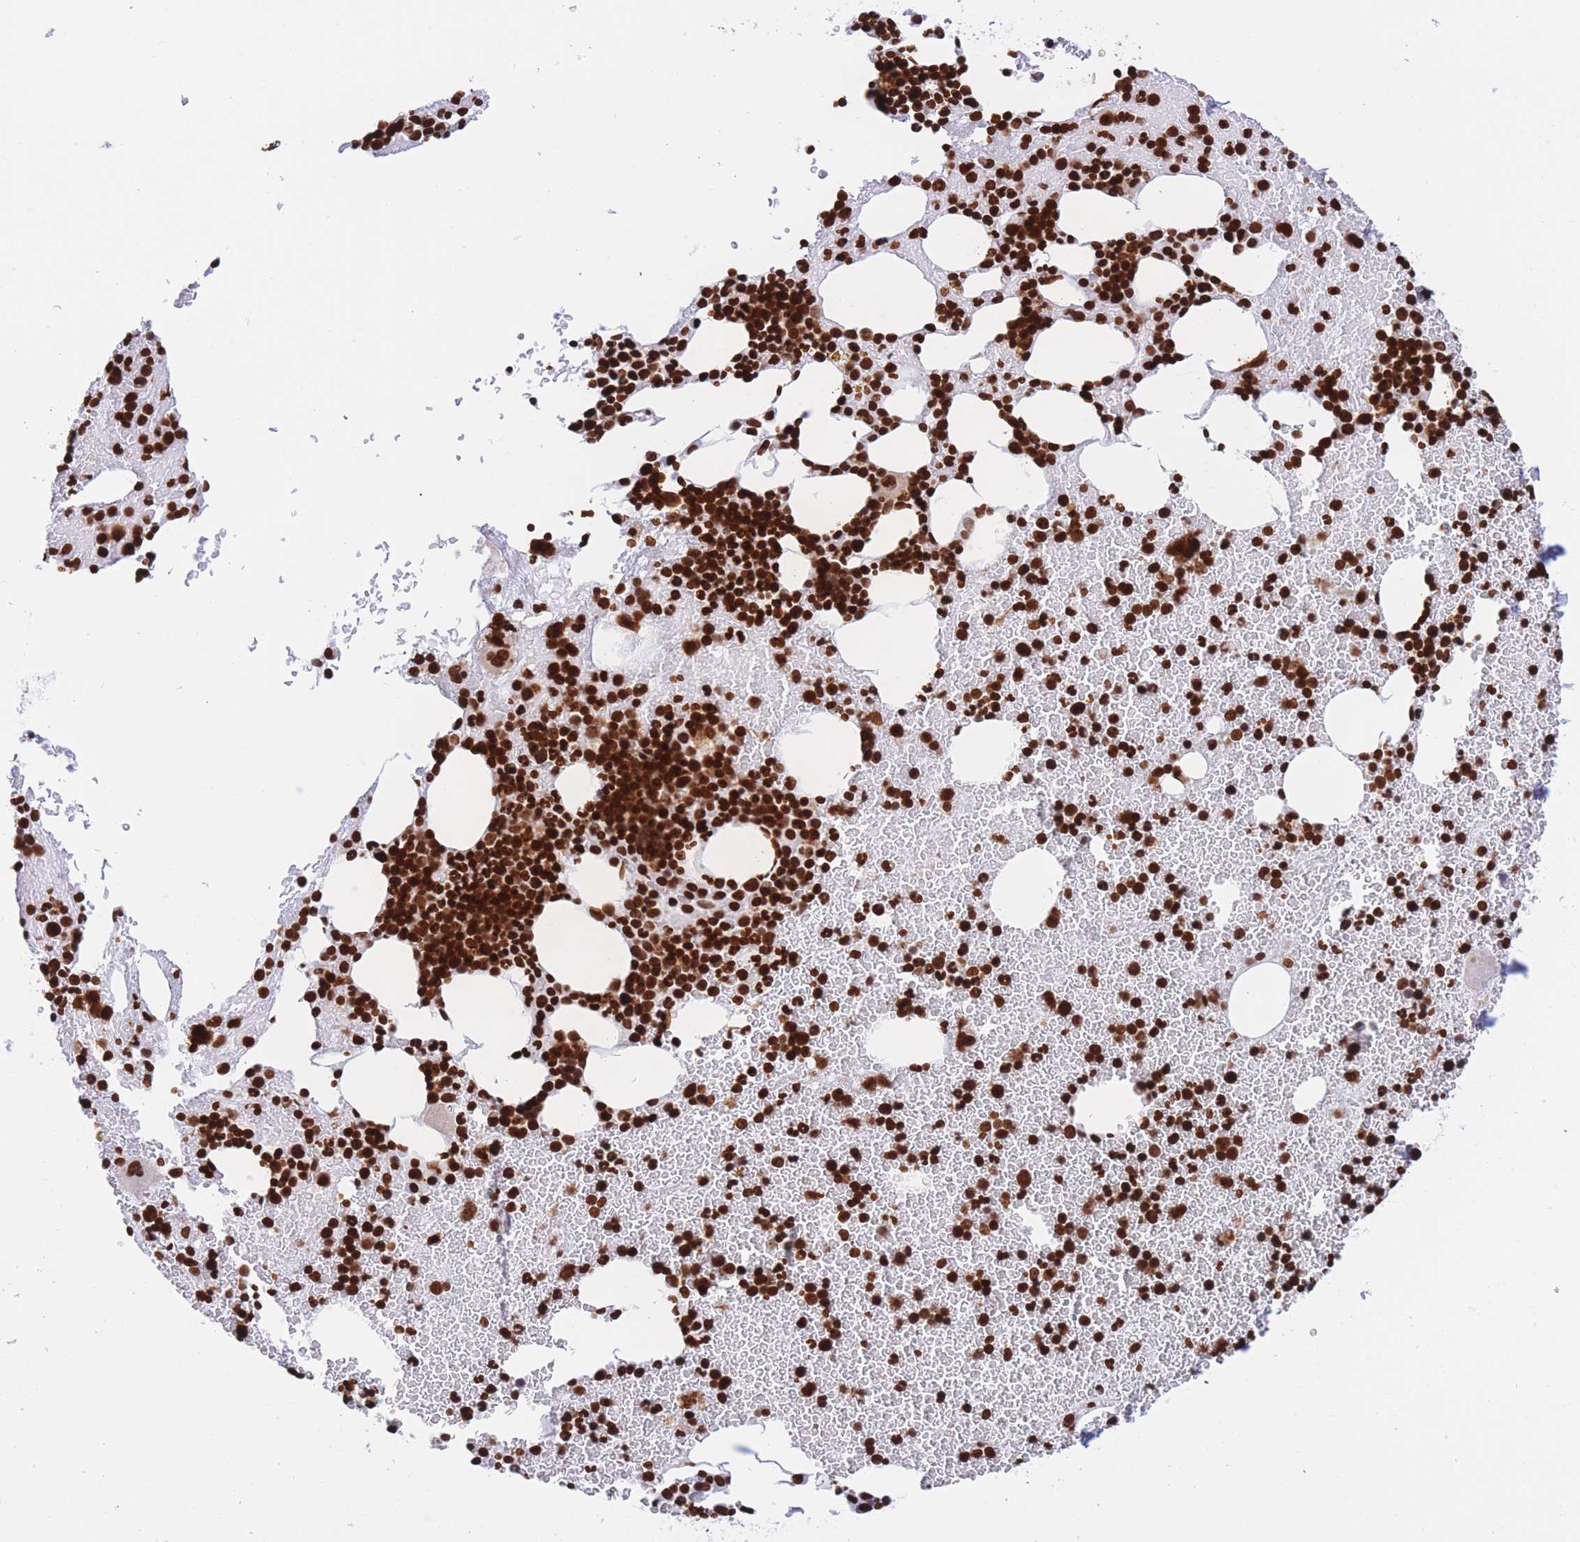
{"staining": {"intensity": "strong", "quantity": ">75%", "location": "nuclear"}, "tissue": "bone marrow", "cell_type": "Hematopoietic cells", "image_type": "normal", "snomed": [{"axis": "morphology", "description": "Normal tissue, NOS"}, {"axis": "topography", "description": "Bone marrow"}], "caption": "Brown immunohistochemical staining in unremarkable human bone marrow exhibits strong nuclear expression in approximately >75% of hematopoietic cells.", "gene": "H2BC10", "patient": {"sex": "male", "age": 26}}